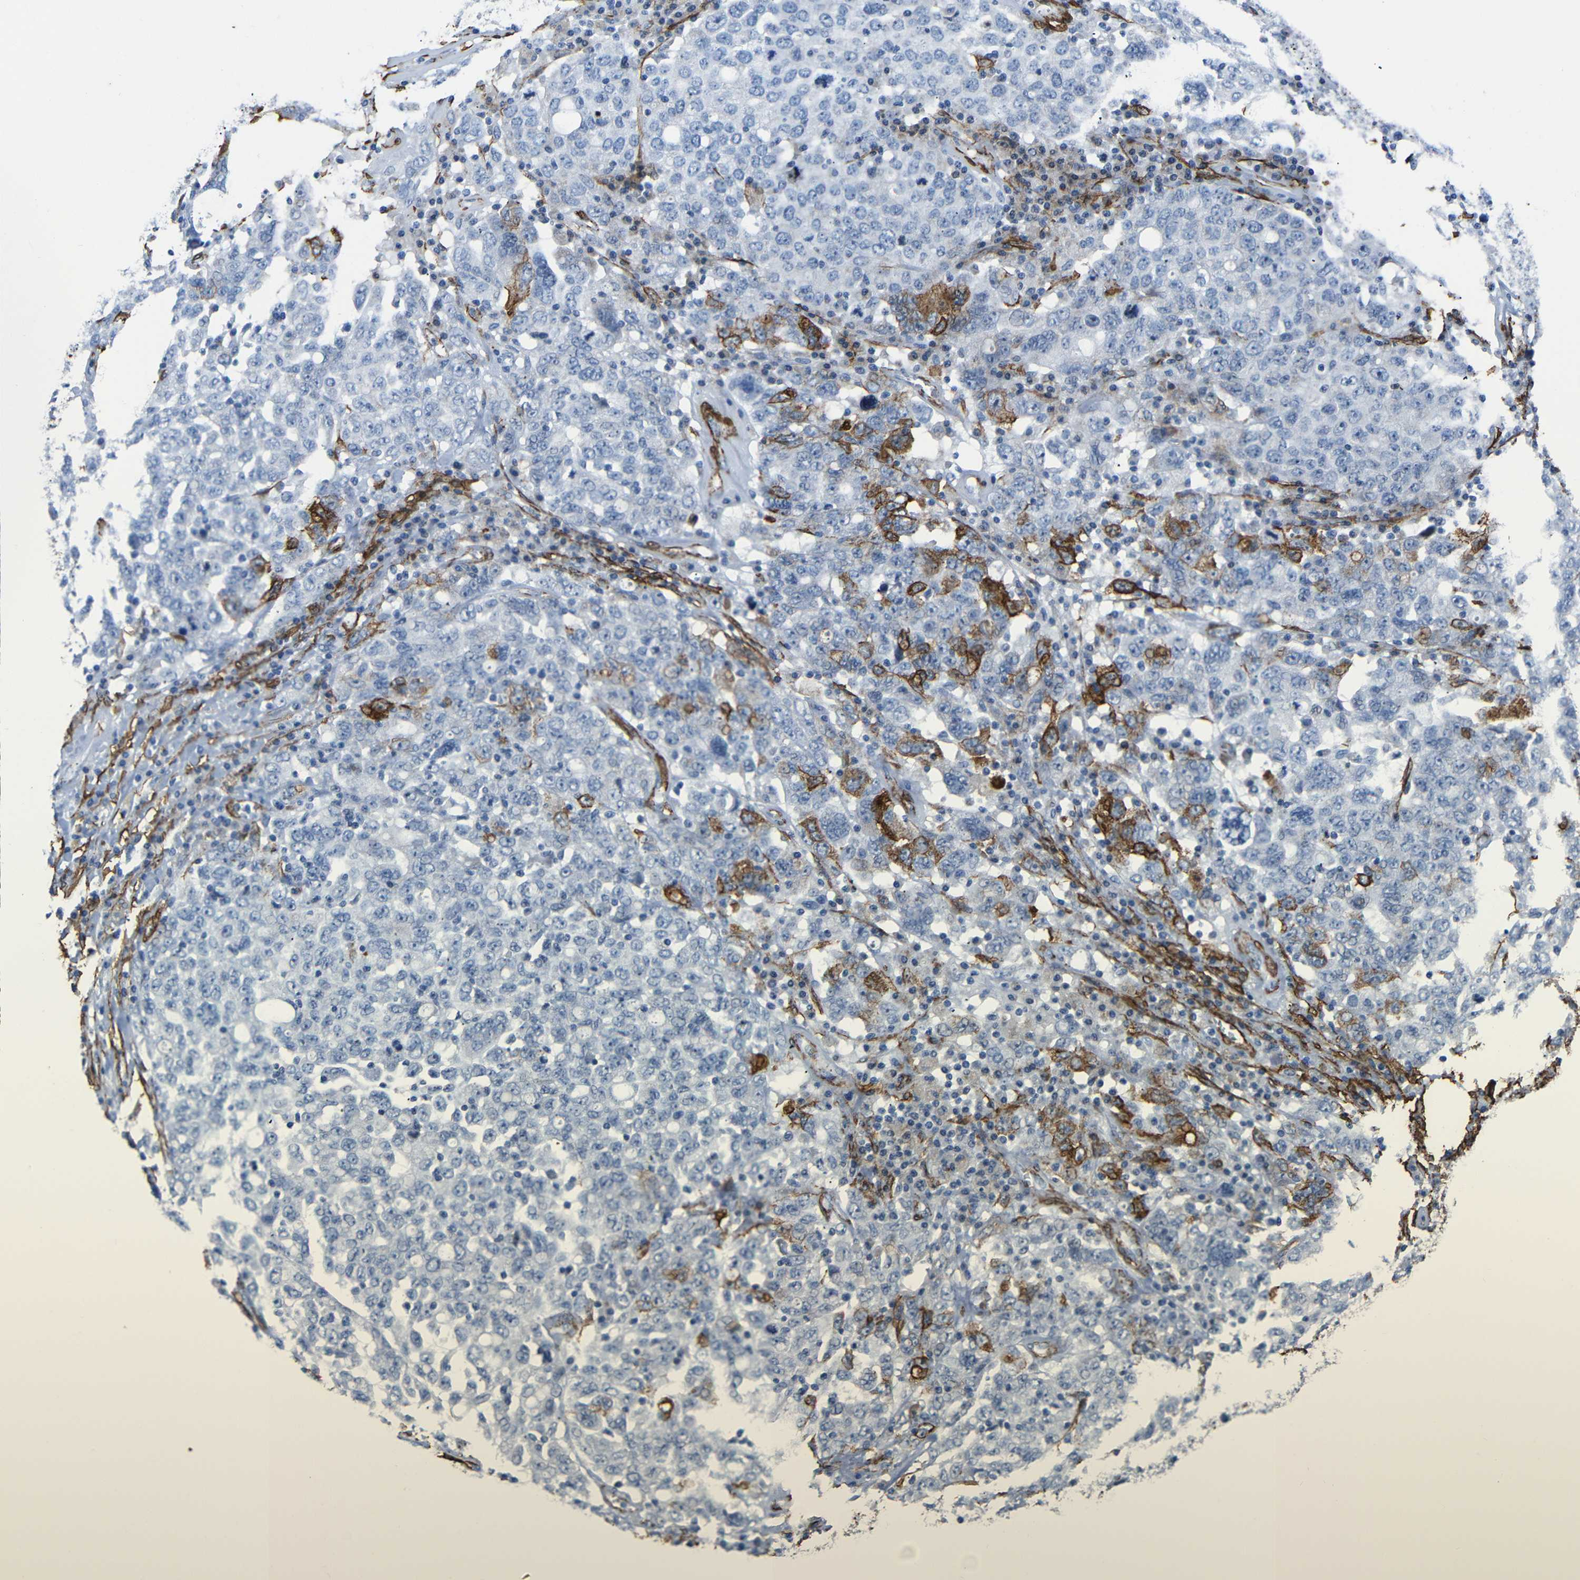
{"staining": {"intensity": "negative", "quantity": "none", "location": "none"}, "tissue": "ovarian cancer", "cell_type": "Tumor cells", "image_type": "cancer", "snomed": [{"axis": "morphology", "description": "Carcinoma, endometroid"}, {"axis": "topography", "description": "Ovary"}], "caption": "This is an immunohistochemistry histopathology image of endometroid carcinoma (ovarian). There is no staining in tumor cells.", "gene": "ACTA2", "patient": {"sex": "female", "age": 62}}